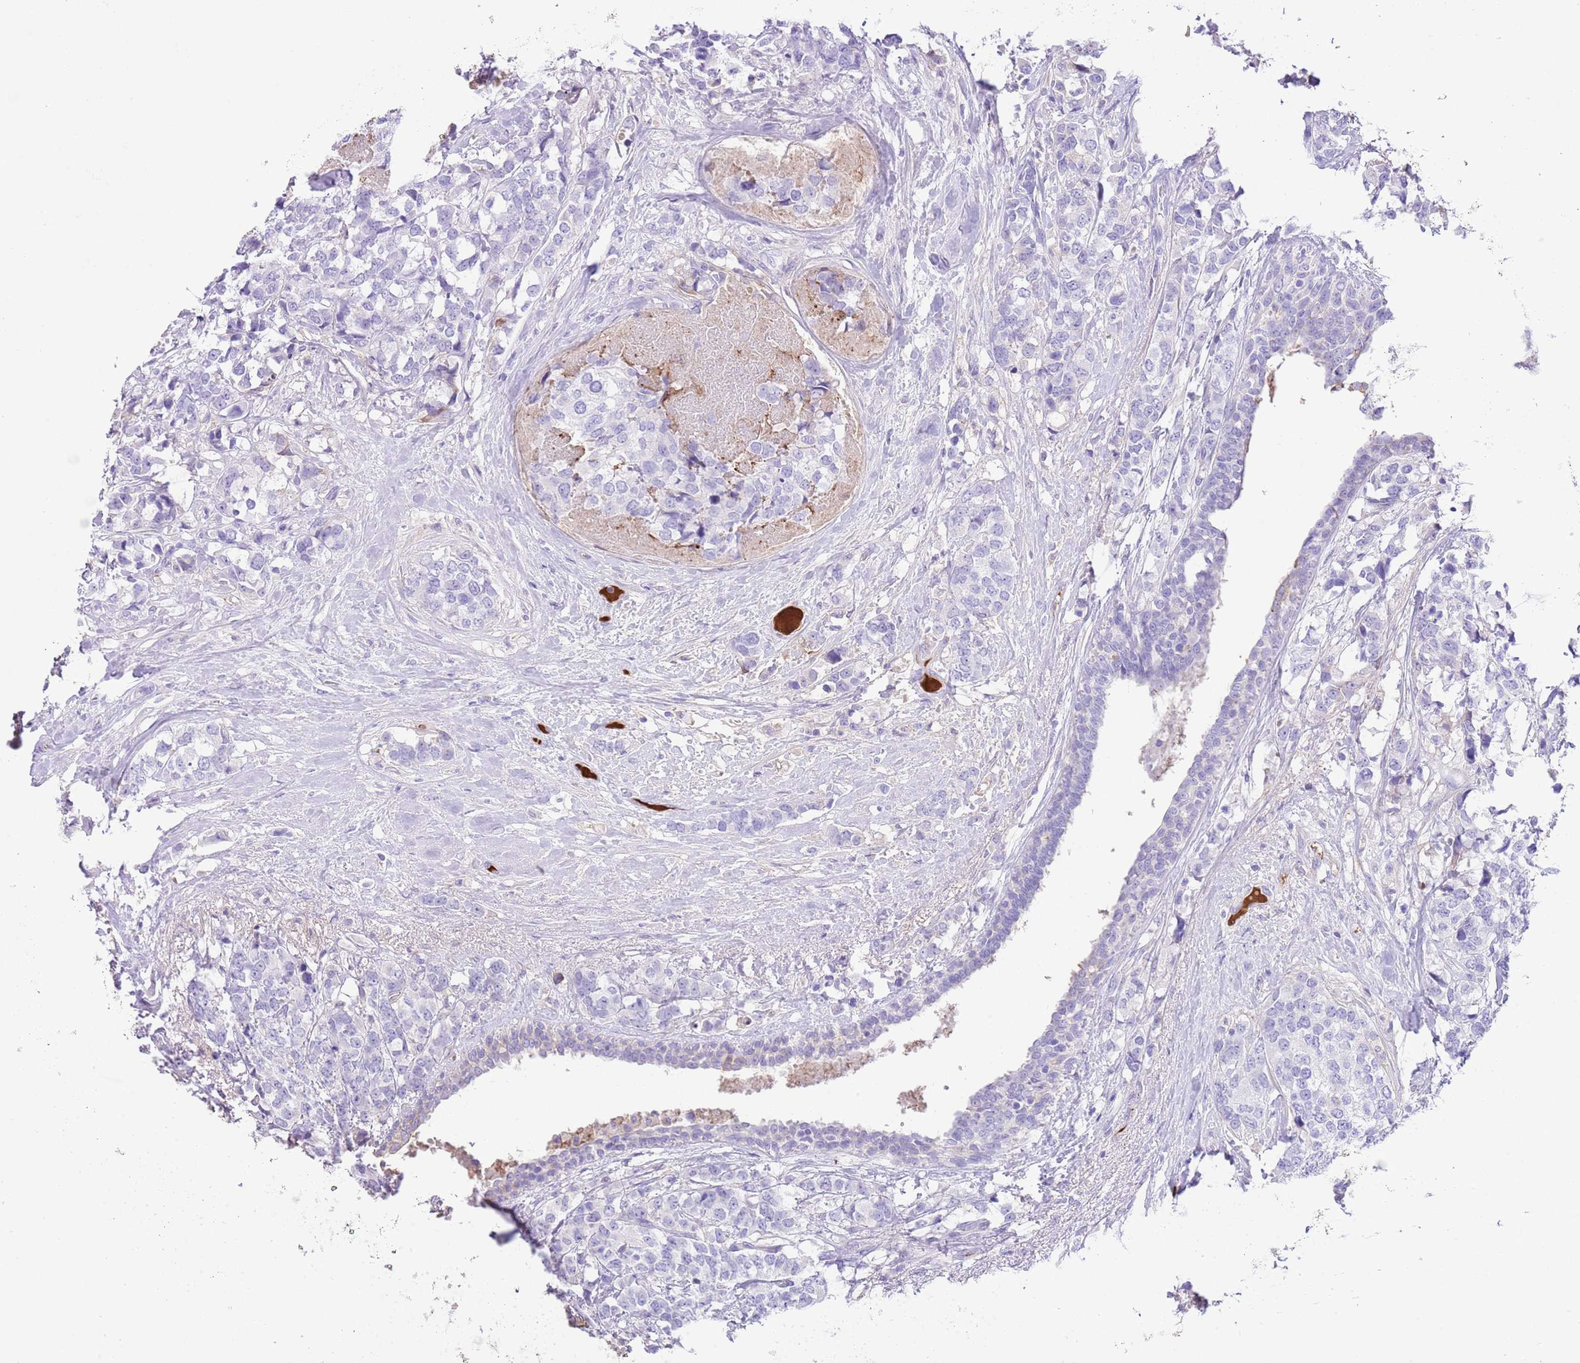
{"staining": {"intensity": "negative", "quantity": "none", "location": "none"}, "tissue": "breast cancer", "cell_type": "Tumor cells", "image_type": "cancer", "snomed": [{"axis": "morphology", "description": "Lobular carcinoma"}, {"axis": "topography", "description": "Breast"}], "caption": "Tumor cells are negative for brown protein staining in breast cancer.", "gene": "IGF1", "patient": {"sex": "female", "age": 59}}